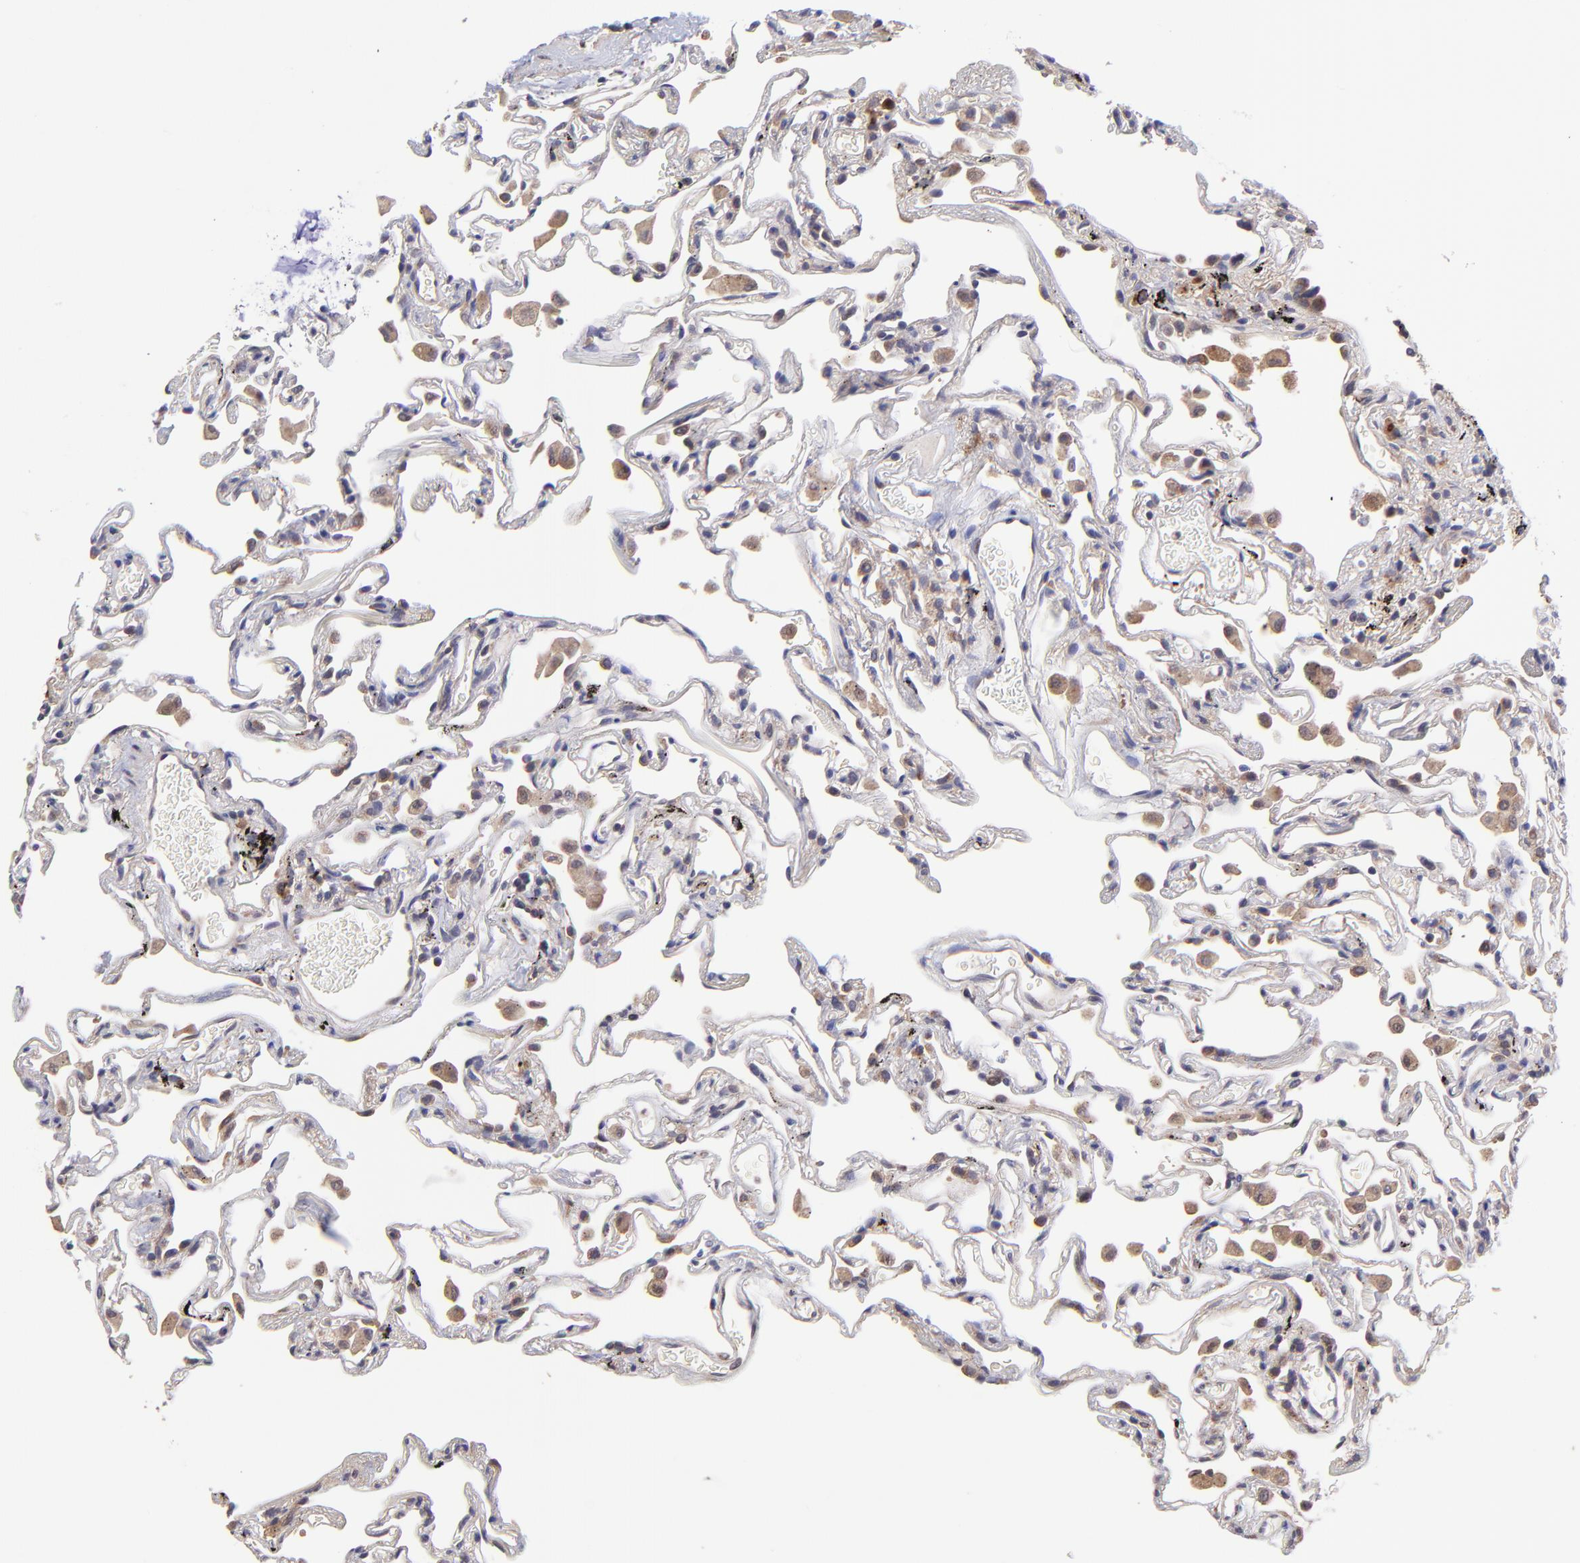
{"staining": {"intensity": "weak", "quantity": ">75%", "location": "cytoplasmic/membranous"}, "tissue": "lung", "cell_type": "Alveolar cells", "image_type": "normal", "snomed": [{"axis": "morphology", "description": "Normal tissue, NOS"}, {"axis": "morphology", "description": "Inflammation, NOS"}, {"axis": "topography", "description": "Lung"}], "caption": "Human lung stained with a protein marker reveals weak staining in alveolar cells.", "gene": "NSF", "patient": {"sex": "male", "age": 69}}